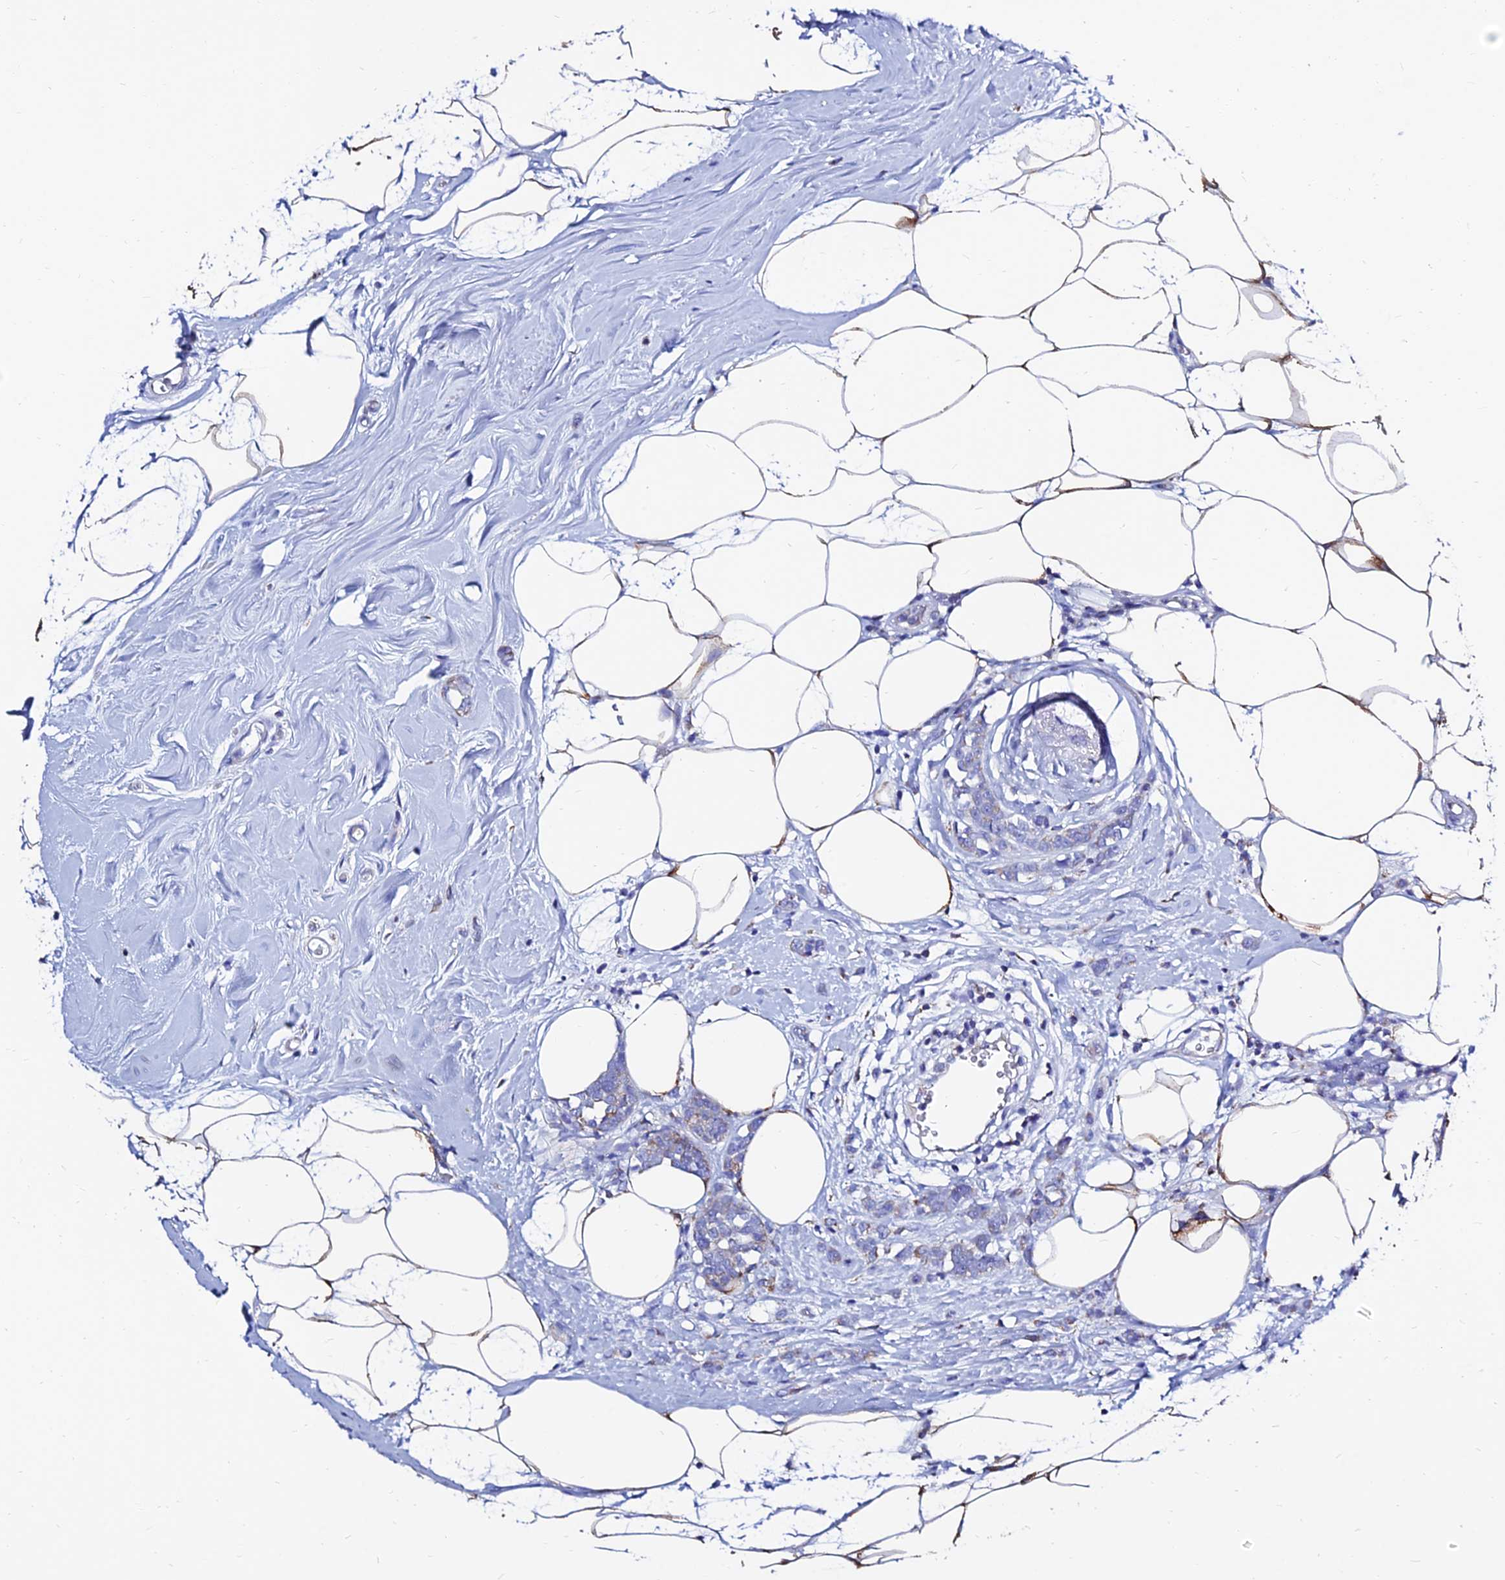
{"staining": {"intensity": "weak", "quantity": "<25%", "location": "cytoplasmic/membranous"}, "tissue": "breast cancer", "cell_type": "Tumor cells", "image_type": "cancer", "snomed": [{"axis": "morphology", "description": "Lobular carcinoma"}, {"axis": "topography", "description": "Breast"}], "caption": "Immunohistochemistry (IHC) histopathology image of neoplastic tissue: human lobular carcinoma (breast) stained with DAB (3,3'-diaminobenzidine) reveals no significant protein staining in tumor cells.", "gene": "MGST1", "patient": {"sex": "female", "age": 58}}